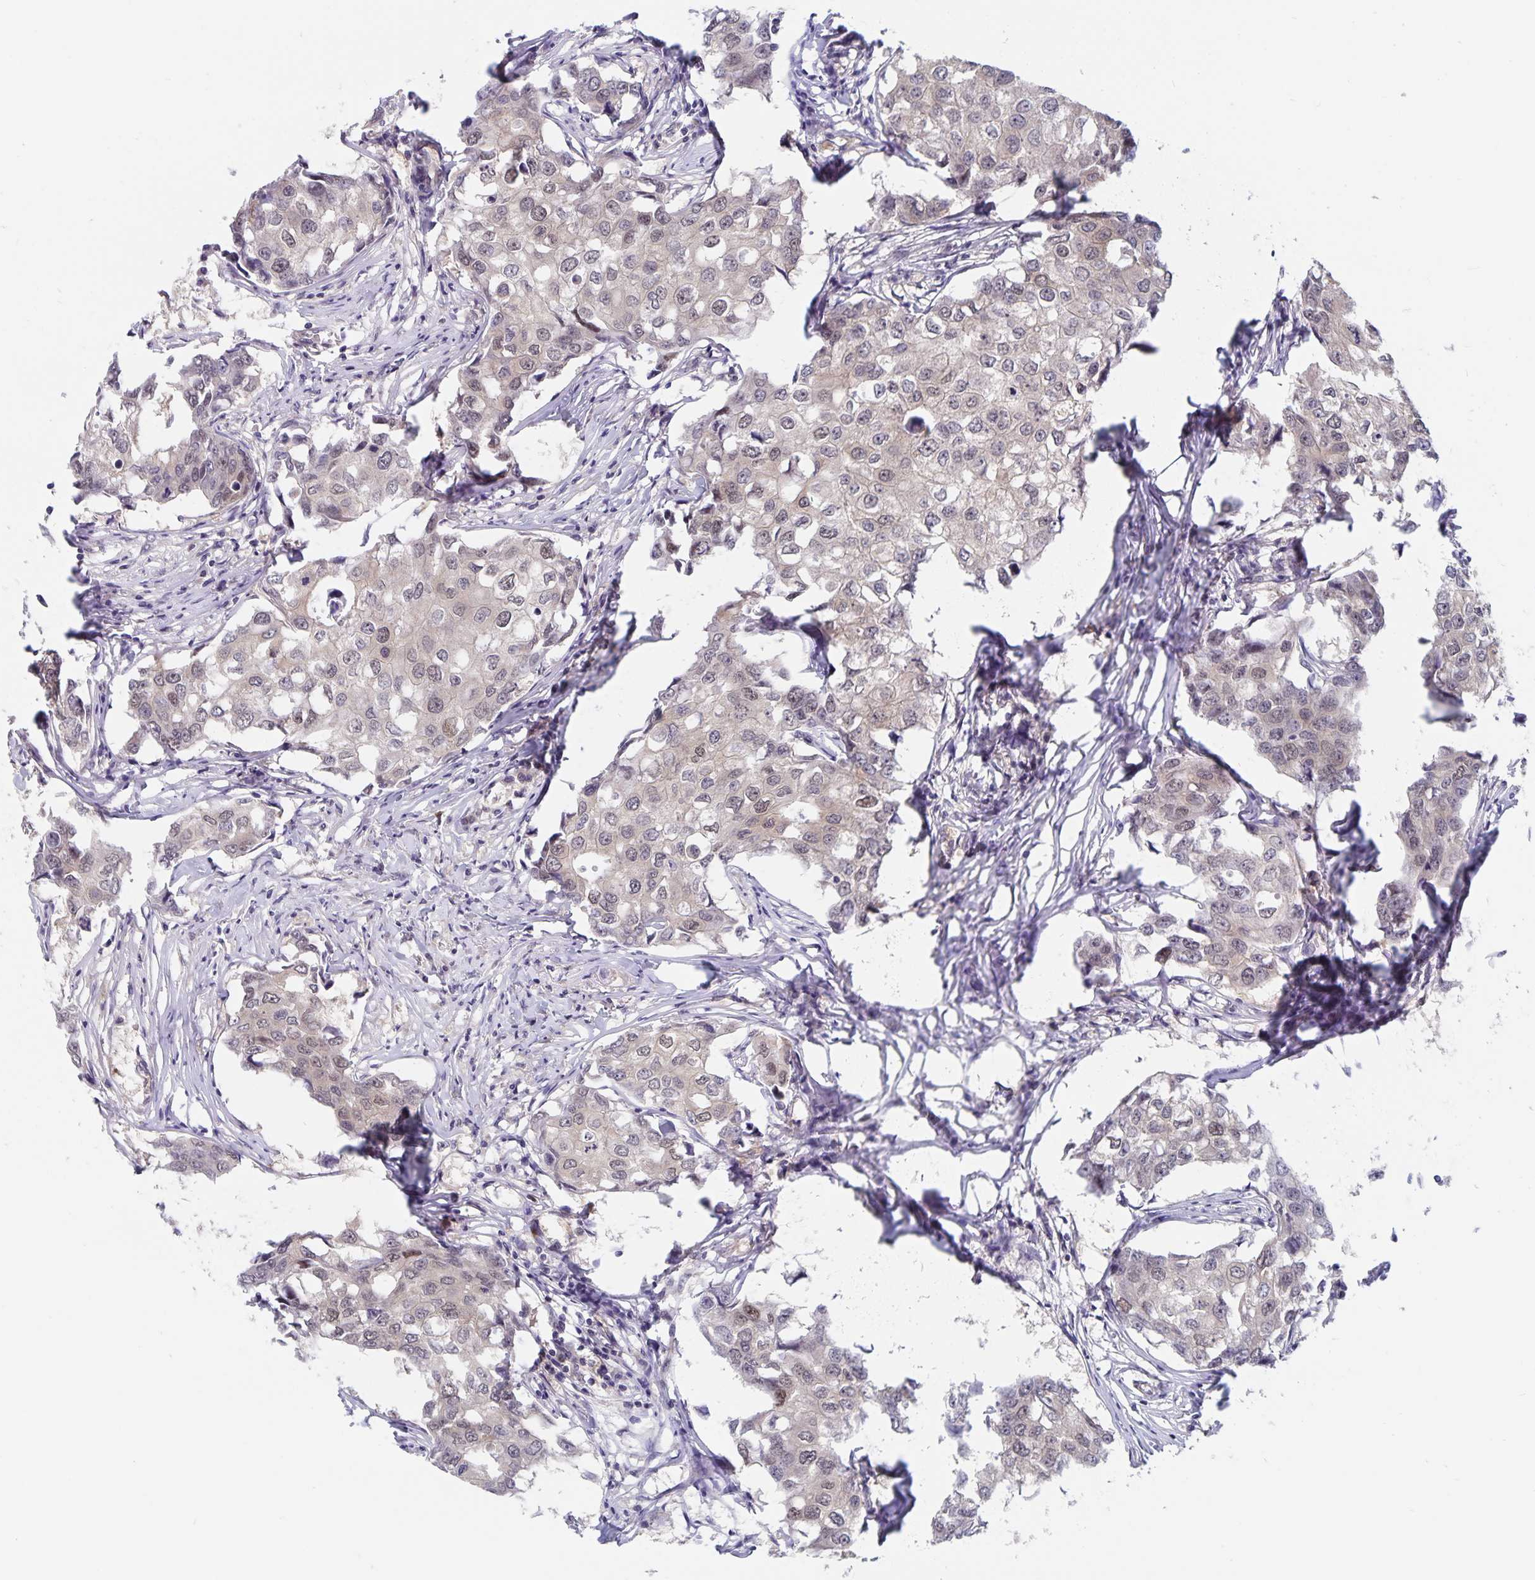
{"staining": {"intensity": "weak", "quantity": "25%-75%", "location": "nuclear"}, "tissue": "breast cancer", "cell_type": "Tumor cells", "image_type": "cancer", "snomed": [{"axis": "morphology", "description": "Duct carcinoma"}, {"axis": "topography", "description": "Breast"}], "caption": "Protein analysis of breast invasive ductal carcinoma tissue displays weak nuclear staining in approximately 25%-75% of tumor cells.", "gene": "BAG6", "patient": {"sex": "female", "age": 27}}